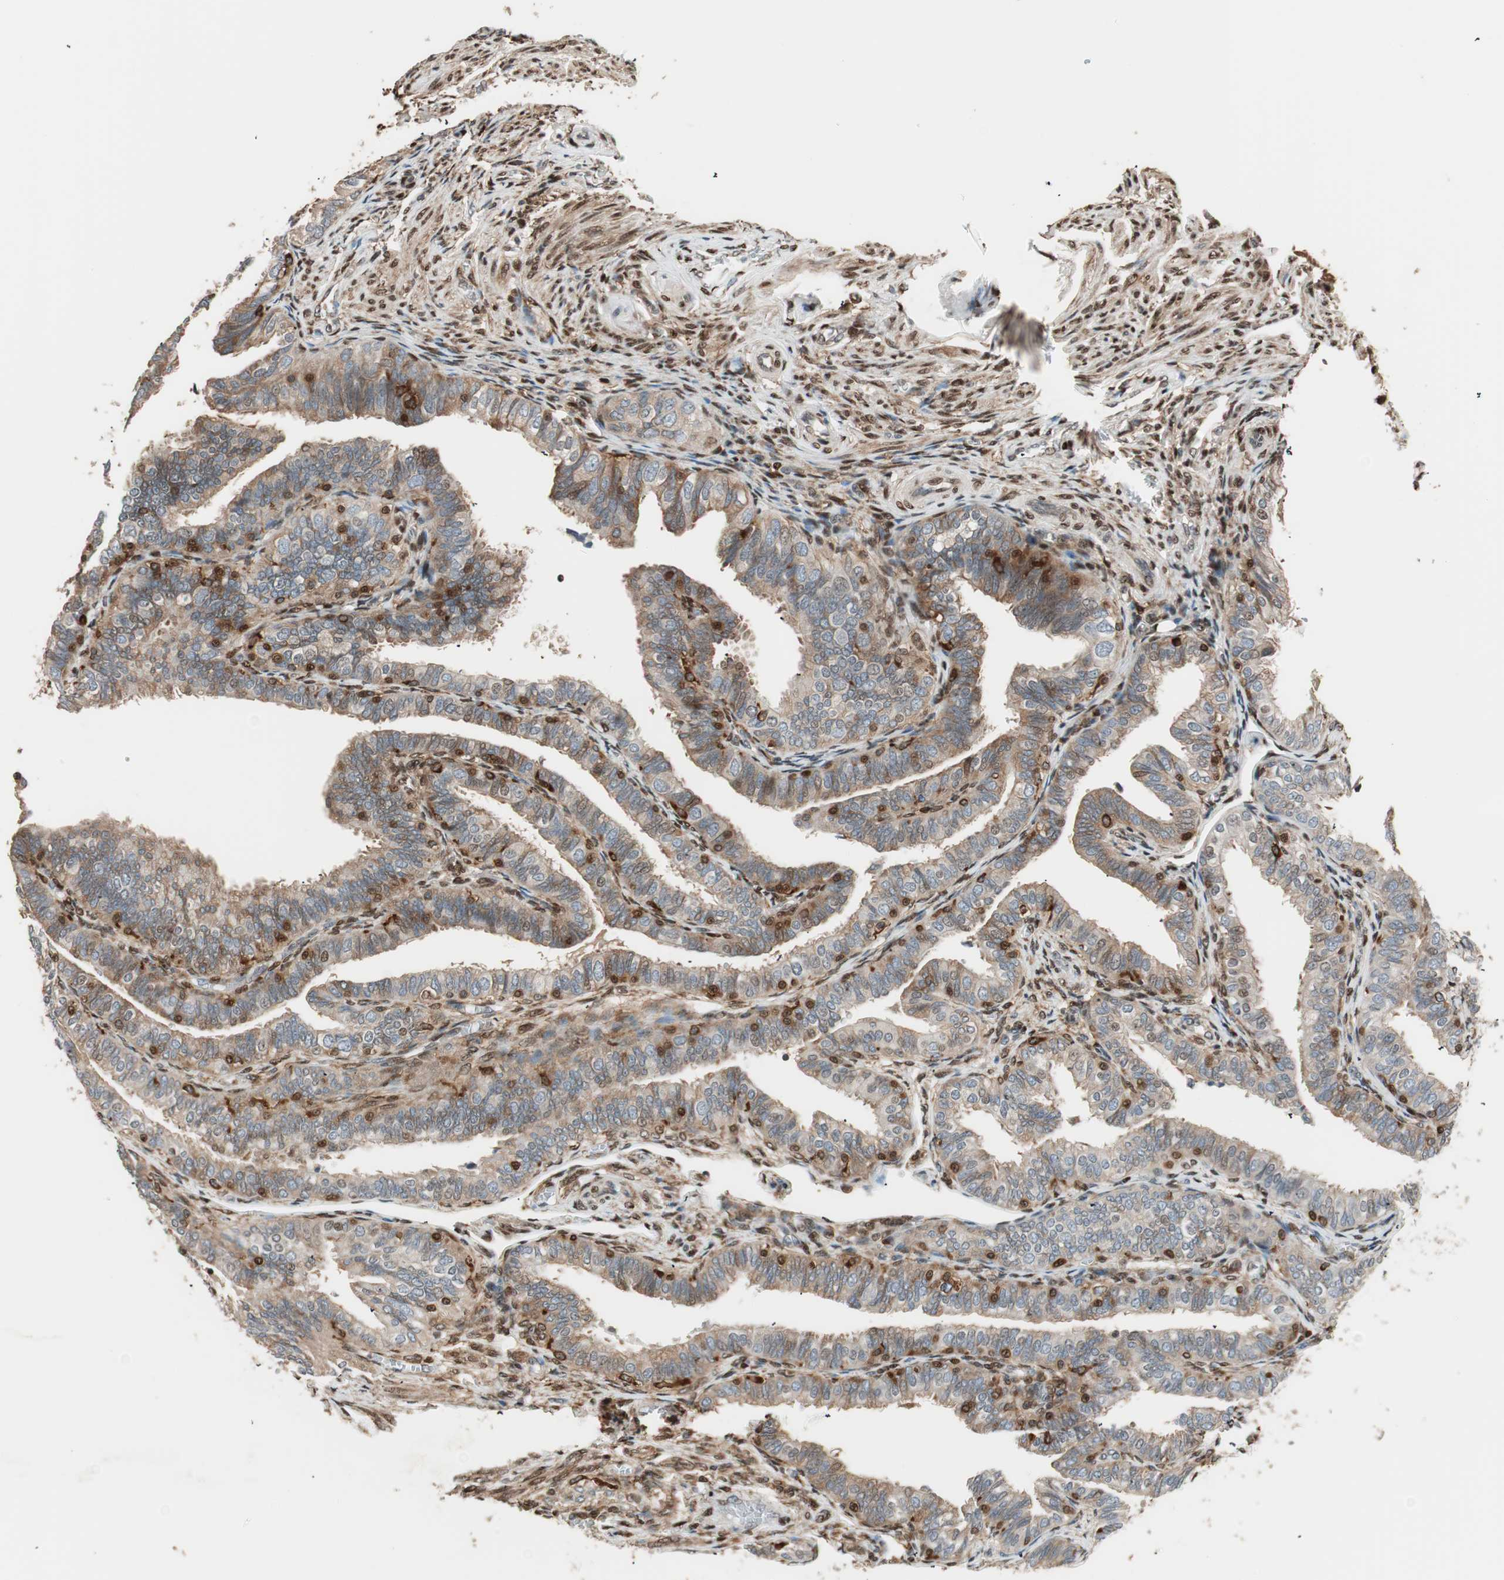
{"staining": {"intensity": "strong", "quantity": ">75%", "location": "cytoplasmic/membranous,nuclear"}, "tissue": "fallopian tube", "cell_type": "Glandular cells", "image_type": "normal", "snomed": [{"axis": "morphology", "description": "Normal tissue, NOS"}, {"axis": "topography", "description": "Fallopian tube"}], "caption": "Immunohistochemistry (DAB (3,3'-diaminobenzidine)) staining of normal fallopian tube exhibits strong cytoplasmic/membranous,nuclear protein expression in about >75% of glandular cells. The staining was performed using DAB (3,3'-diaminobenzidine) to visualize the protein expression in brown, while the nuclei were stained in blue with hematoxylin (Magnification: 20x).", "gene": "BIN1", "patient": {"sex": "female", "age": 46}}